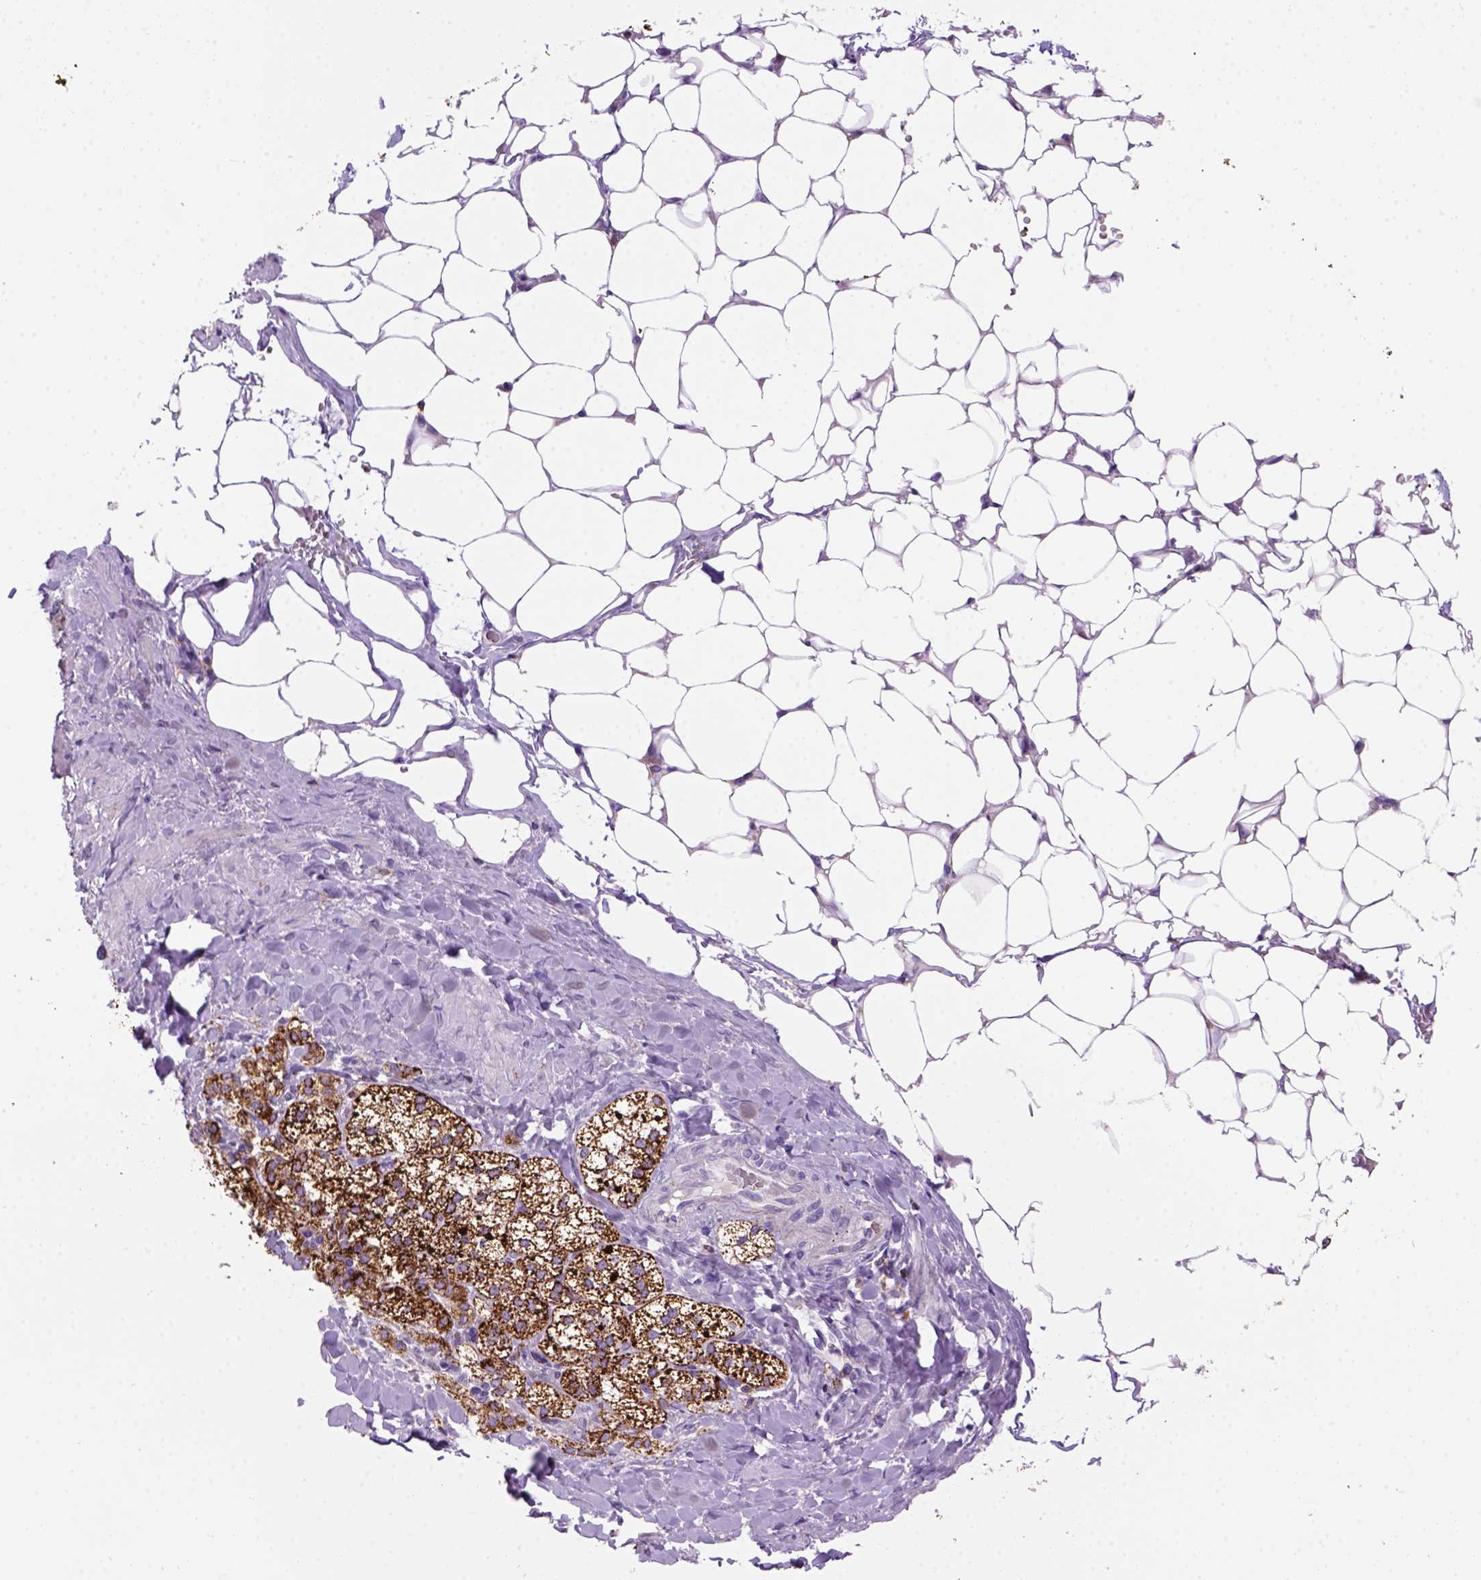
{"staining": {"intensity": "strong", "quantity": "25%-75%", "location": "cytoplasmic/membranous"}, "tissue": "adrenal gland", "cell_type": "Glandular cells", "image_type": "normal", "snomed": [{"axis": "morphology", "description": "Normal tissue, NOS"}, {"axis": "topography", "description": "Adrenal gland"}], "caption": "The immunohistochemical stain labels strong cytoplasmic/membranous staining in glandular cells of unremarkable adrenal gland.", "gene": "CD3E", "patient": {"sex": "male", "age": 53}}